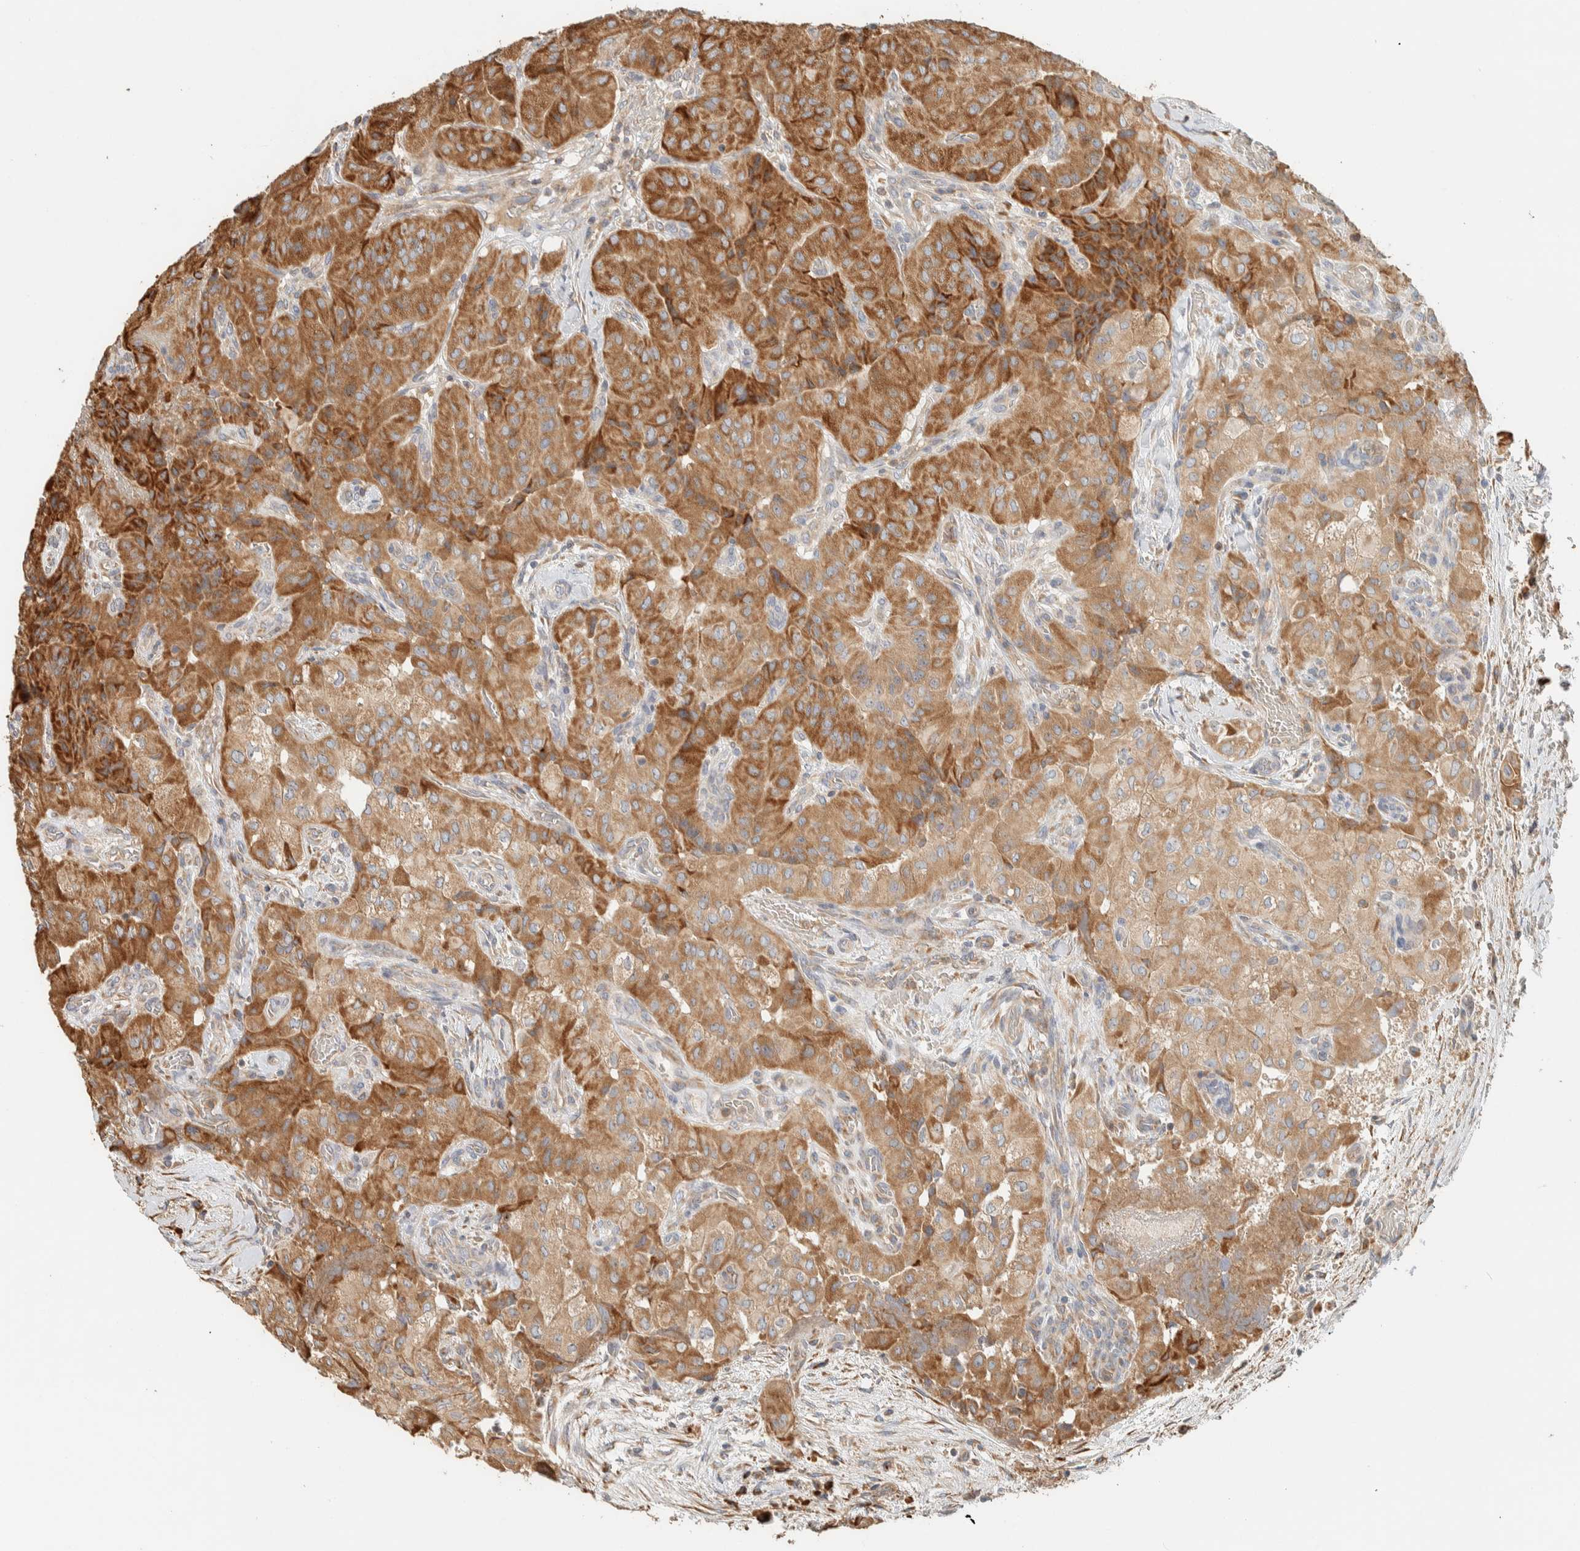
{"staining": {"intensity": "moderate", "quantity": ">75%", "location": "cytoplasmic/membranous"}, "tissue": "thyroid cancer", "cell_type": "Tumor cells", "image_type": "cancer", "snomed": [{"axis": "morphology", "description": "Papillary adenocarcinoma, NOS"}, {"axis": "topography", "description": "Thyroid gland"}], "caption": "This photomicrograph demonstrates thyroid papillary adenocarcinoma stained with immunohistochemistry to label a protein in brown. The cytoplasmic/membranous of tumor cells show moderate positivity for the protein. Nuclei are counter-stained blue.", "gene": "RAB11FIP1", "patient": {"sex": "female", "age": 59}}